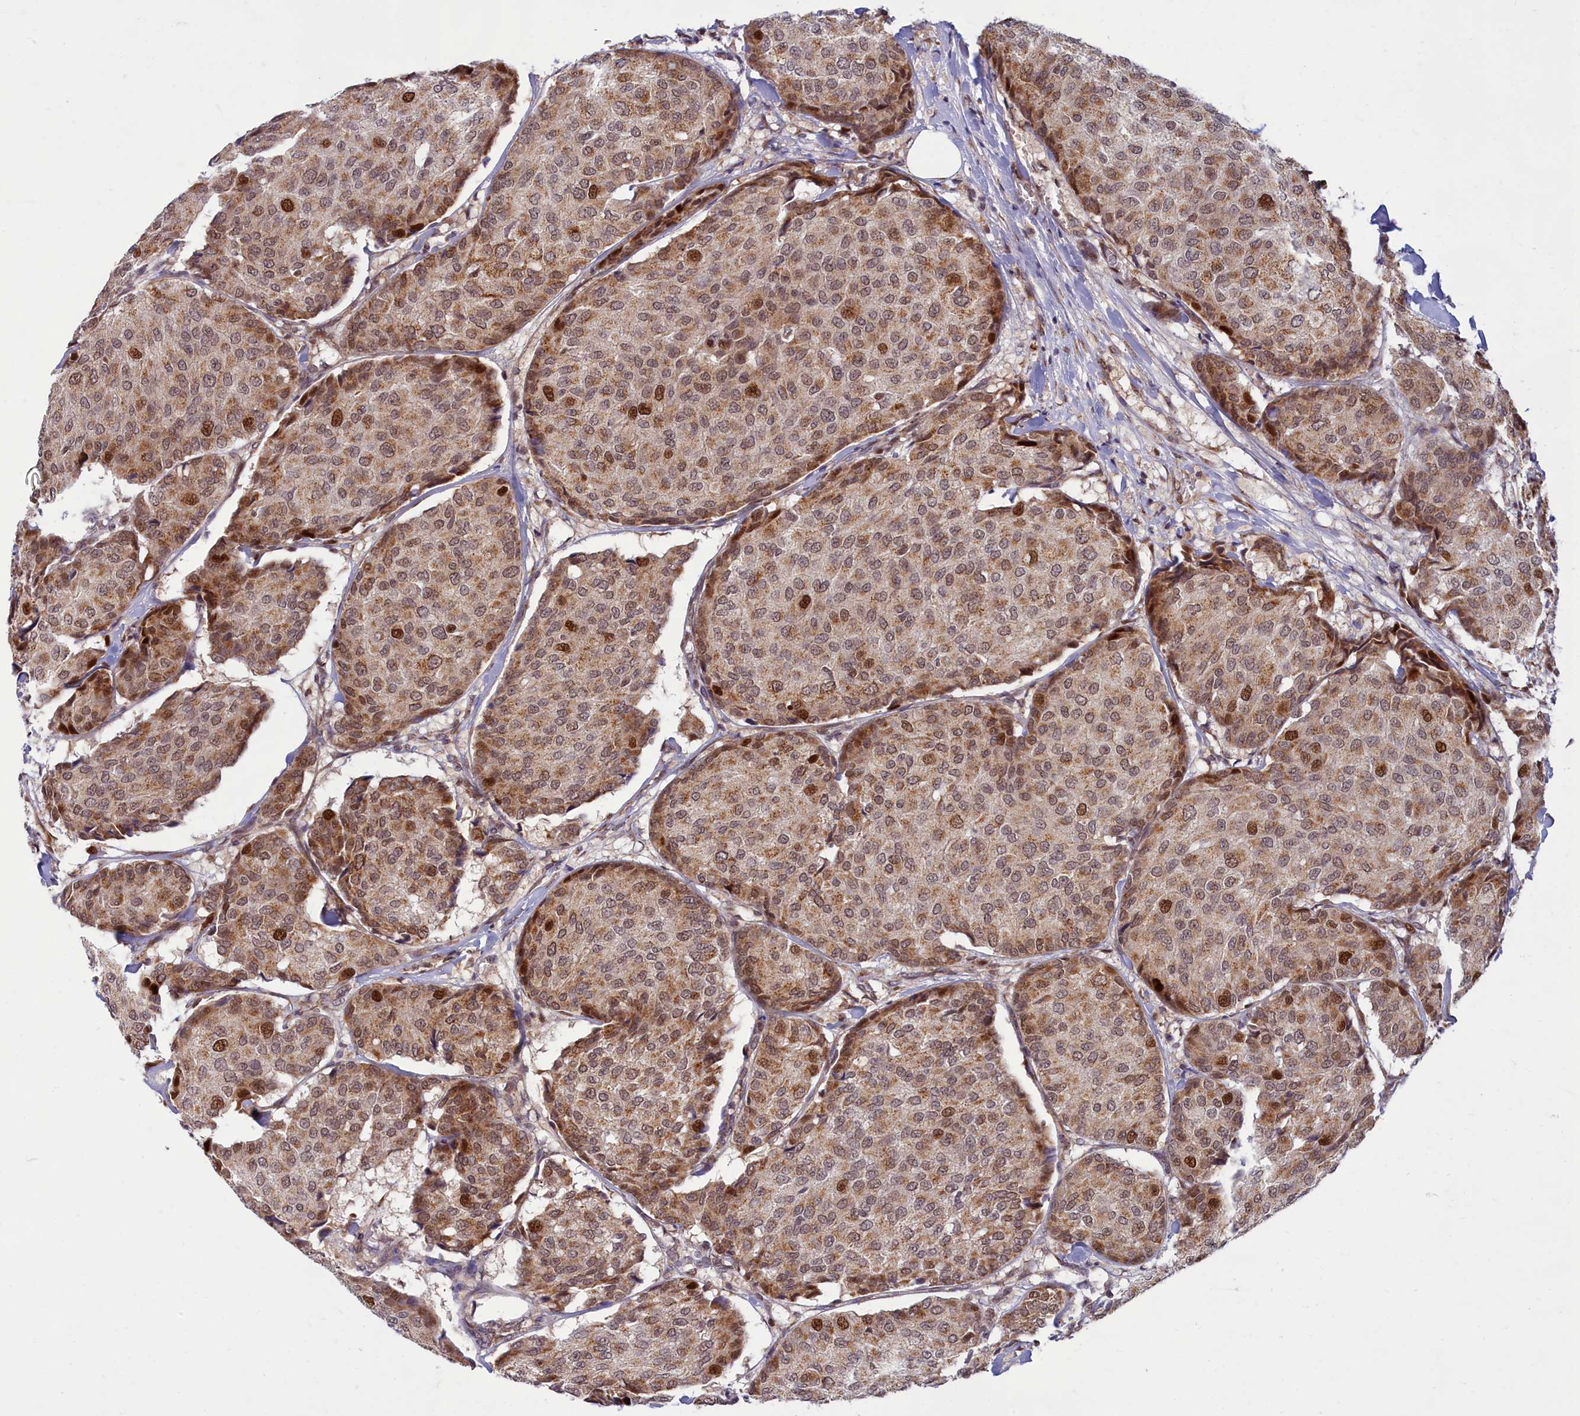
{"staining": {"intensity": "moderate", "quantity": ">75%", "location": "cytoplasmic/membranous,nuclear"}, "tissue": "breast cancer", "cell_type": "Tumor cells", "image_type": "cancer", "snomed": [{"axis": "morphology", "description": "Duct carcinoma"}, {"axis": "topography", "description": "Breast"}], "caption": "A brown stain highlights moderate cytoplasmic/membranous and nuclear staining of a protein in human breast cancer (infiltrating ductal carcinoma) tumor cells. Nuclei are stained in blue.", "gene": "EARS2", "patient": {"sex": "female", "age": 75}}